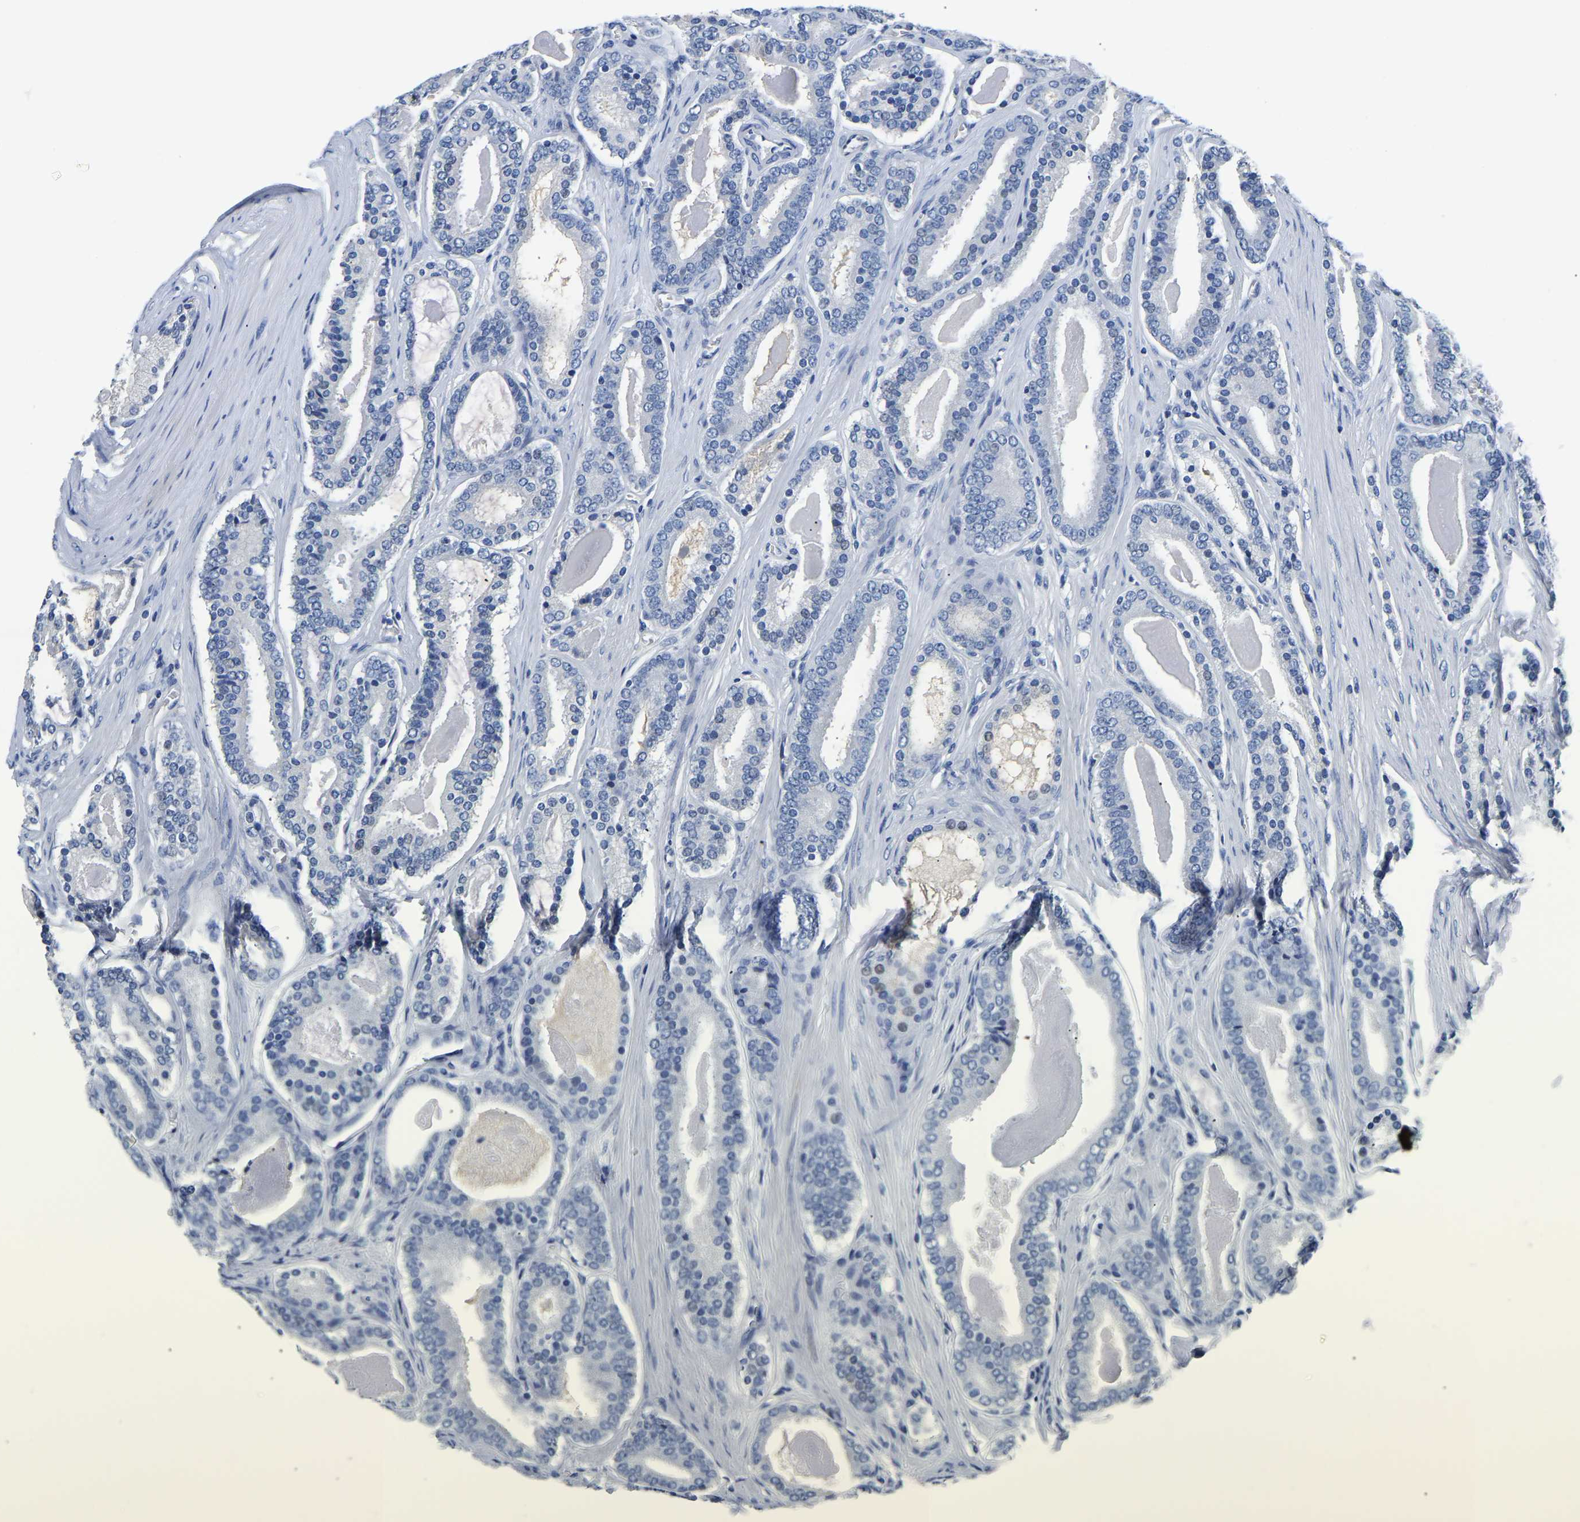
{"staining": {"intensity": "negative", "quantity": "none", "location": "none"}, "tissue": "prostate cancer", "cell_type": "Tumor cells", "image_type": "cancer", "snomed": [{"axis": "morphology", "description": "Adenocarcinoma, High grade"}, {"axis": "topography", "description": "Prostate"}], "caption": "Tumor cells are negative for protein expression in human prostate adenocarcinoma (high-grade).", "gene": "PCK2", "patient": {"sex": "male", "age": 60}}